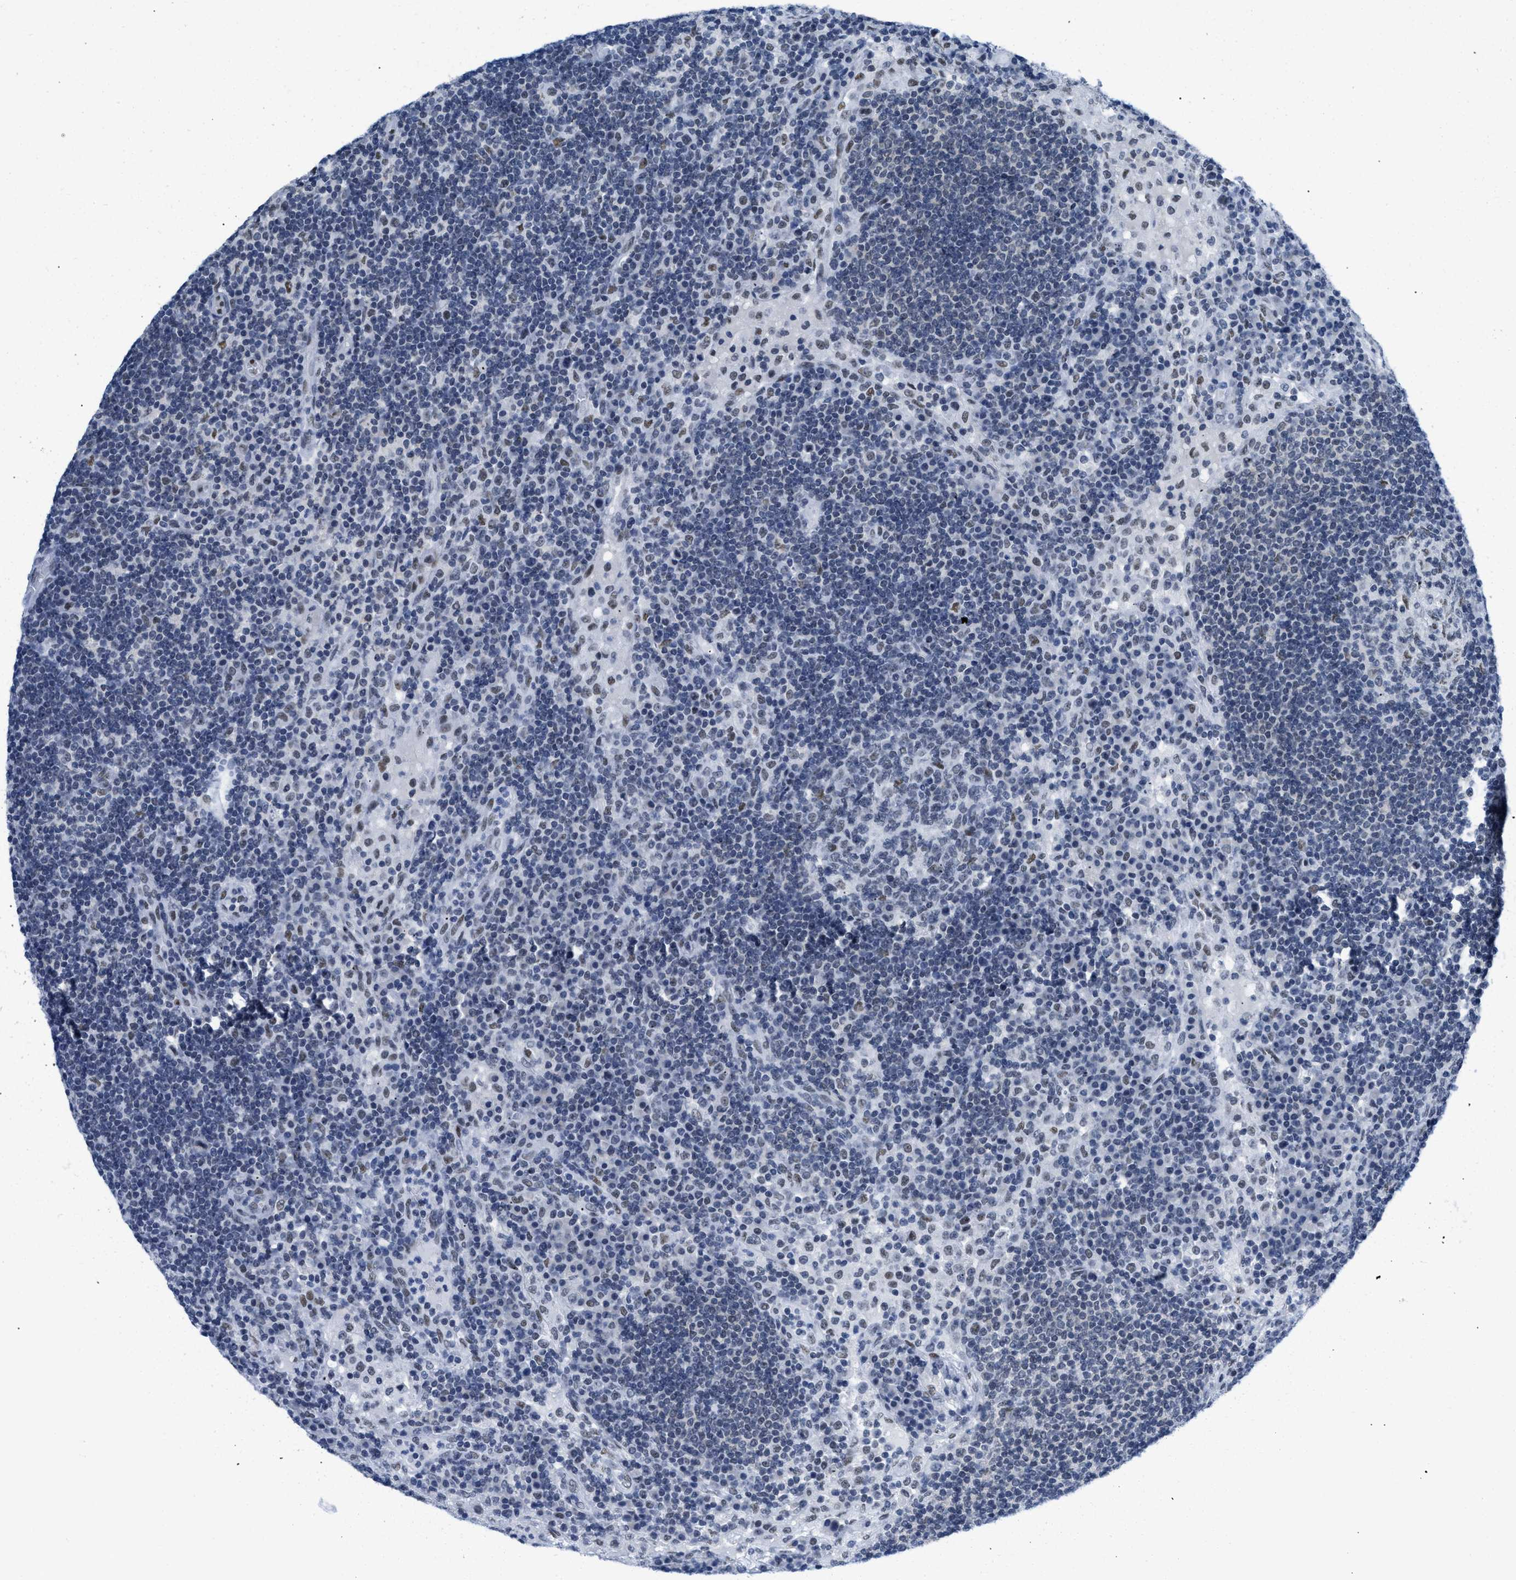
{"staining": {"intensity": "moderate", "quantity": "<25%", "location": "nuclear"}, "tissue": "lymph node", "cell_type": "Germinal center cells", "image_type": "normal", "snomed": [{"axis": "morphology", "description": "Normal tissue, NOS"}, {"axis": "topography", "description": "Lymph node"}], "caption": "Germinal center cells demonstrate low levels of moderate nuclear expression in about <25% of cells in unremarkable lymph node.", "gene": "CTBP1", "patient": {"sex": "female", "age": 53}}